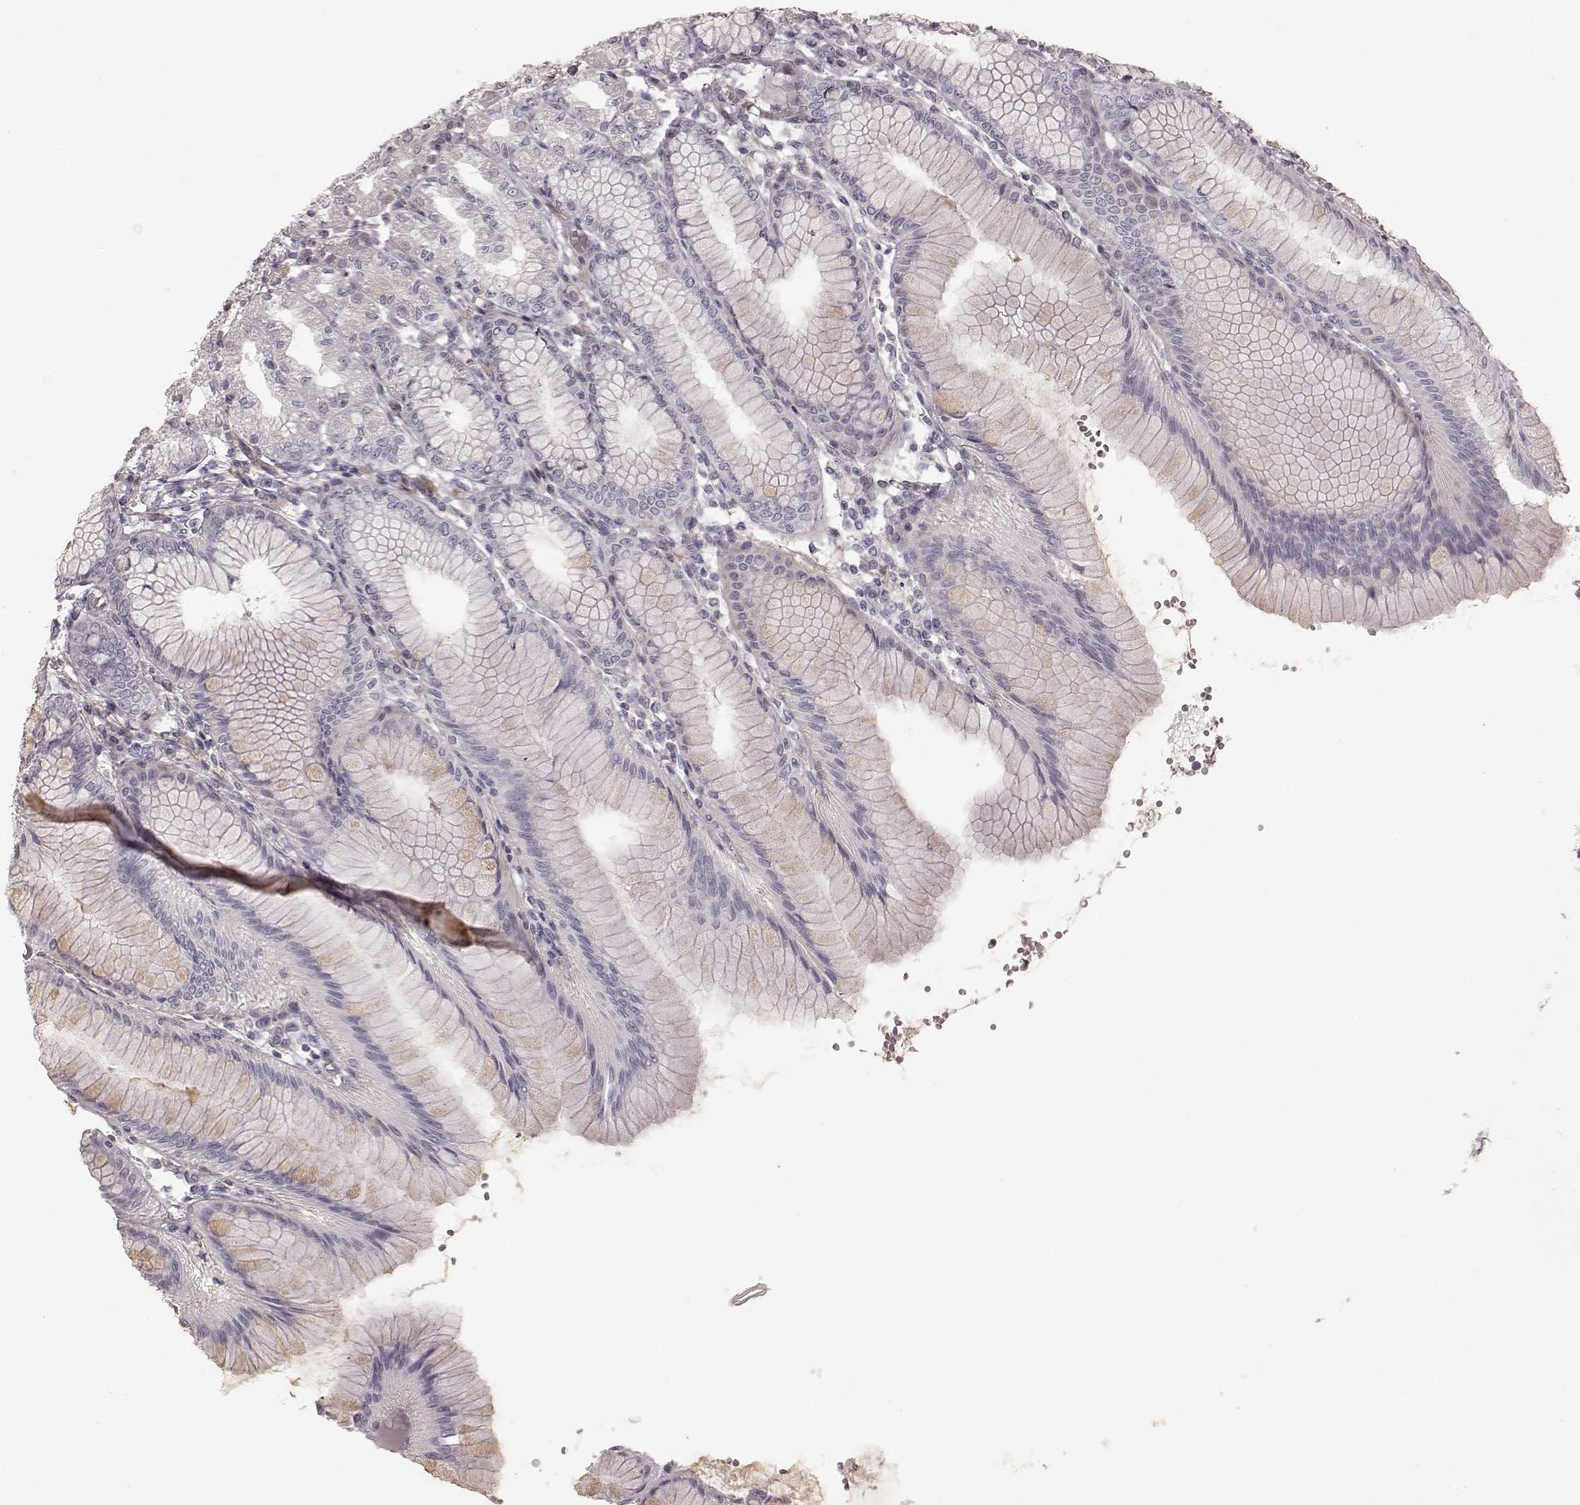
{"staining": {"intensity": "negative", "quantity": "none", "location": "none"}, "tissue": "stomach", "cell_type": "Glandular cells", "image_type": "normal", "snomed": [{"axis": "morphology", "description": "Normal tissue, NOS"}, {"axis": "topography", "description": "Skeletal muscle"}, {"axis": "topography", "description": "Stomach"}], "caption": "A high-resolution image shows IHC staining of normal stomach, which displays no significant staining in glandular cells.", "gene": "PRLHR", "patient": {"sex": "female", "age": 57}}